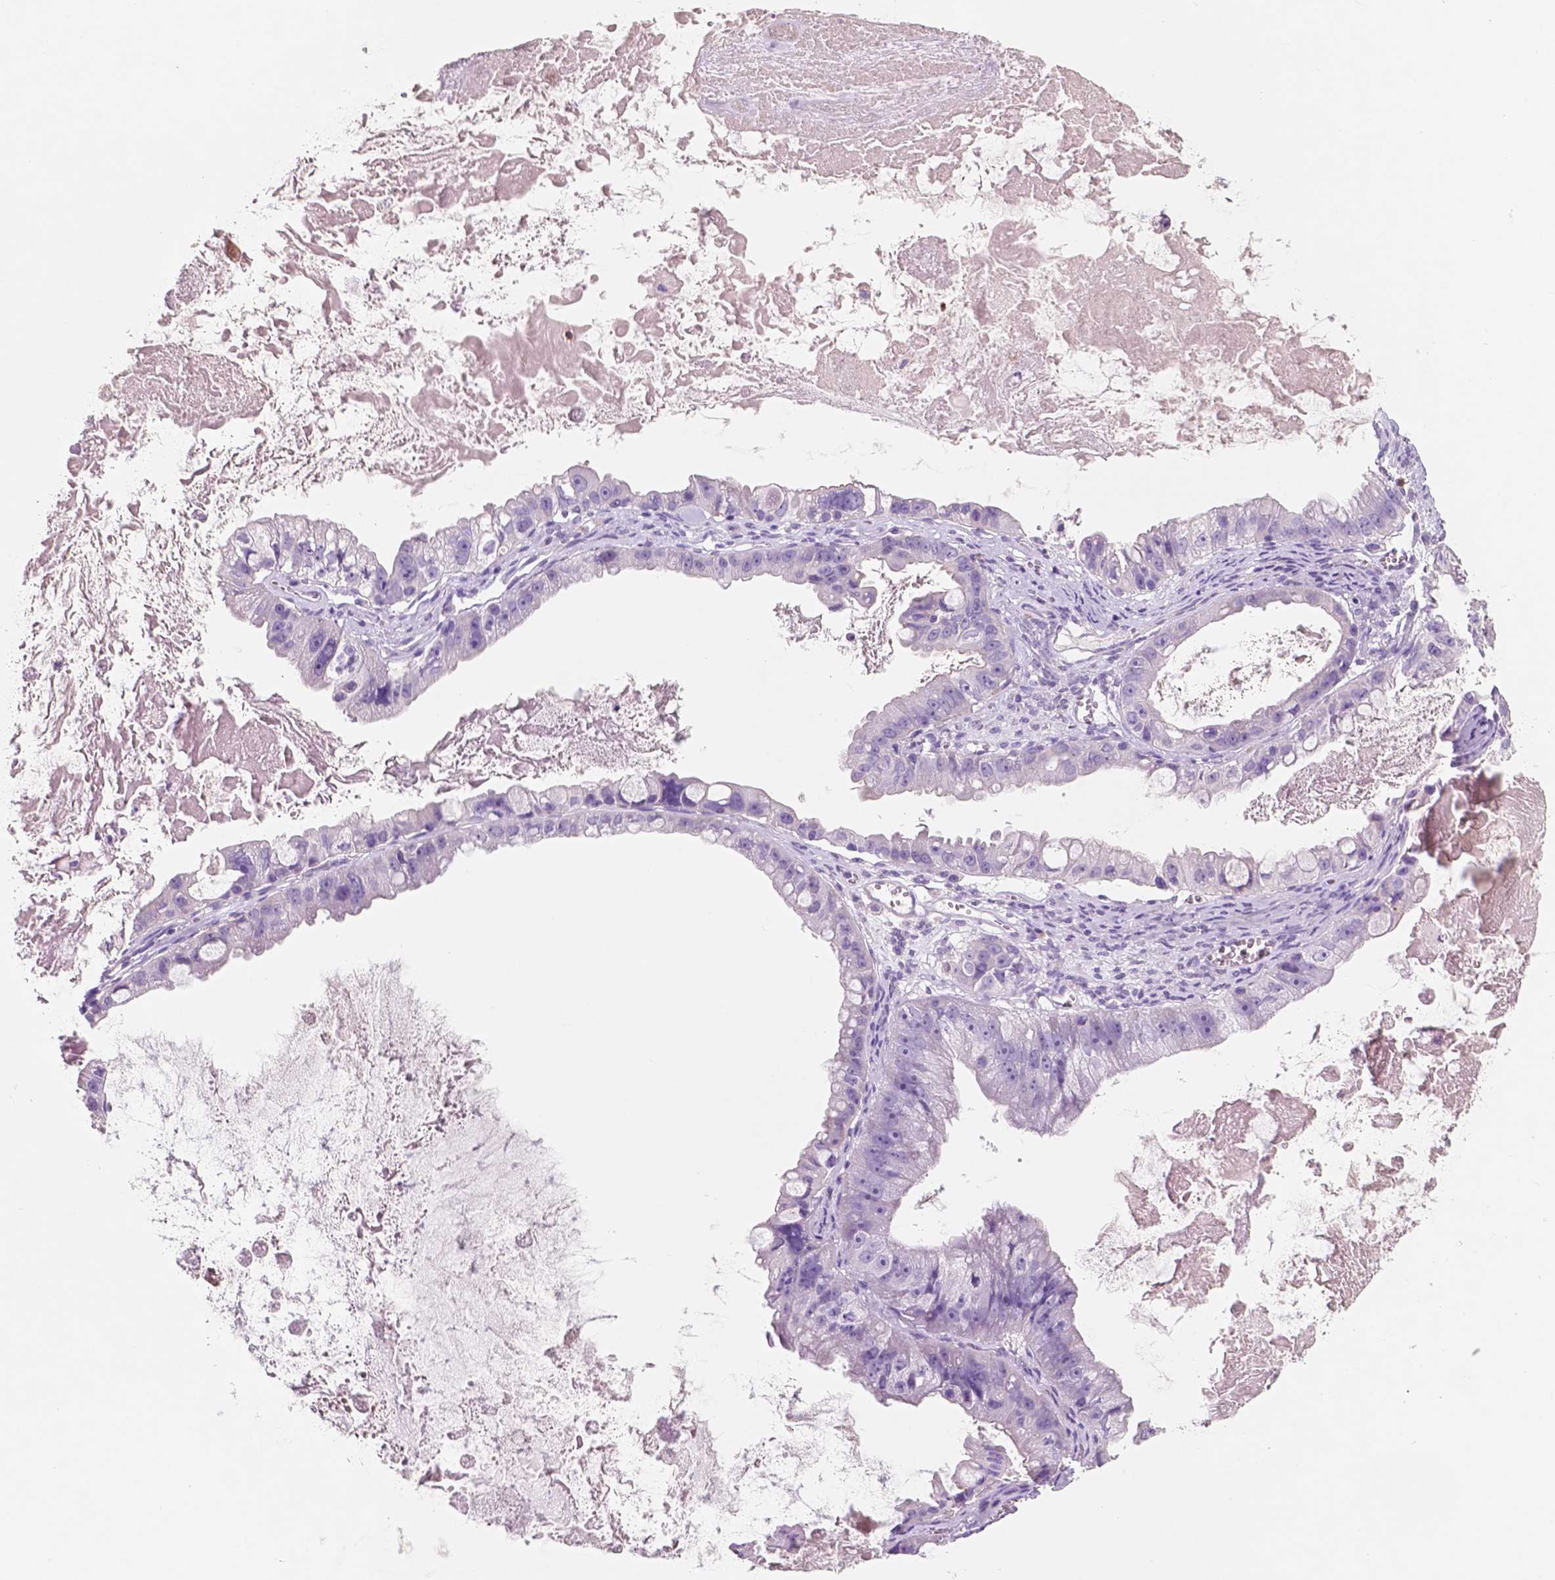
{"staining": {"intensity": "negative", "quantity": "none", "location": "none"}, "tissue": "ovarian cancer", "cell_type": "Tumor cells", "image_type": "cancer", "snomed": [{"axis": "morphology", "description": "Cystadenocarcinoma, mucinous, NOS"}, {"axis": "topography", "description": "Ovary"}], "caption": "Tumor cells show no significant staining in ovarian mucinous cystadenocarcinoma.", "gene": "CUZD1", "patient": {"sex": "female", "age": 61}}